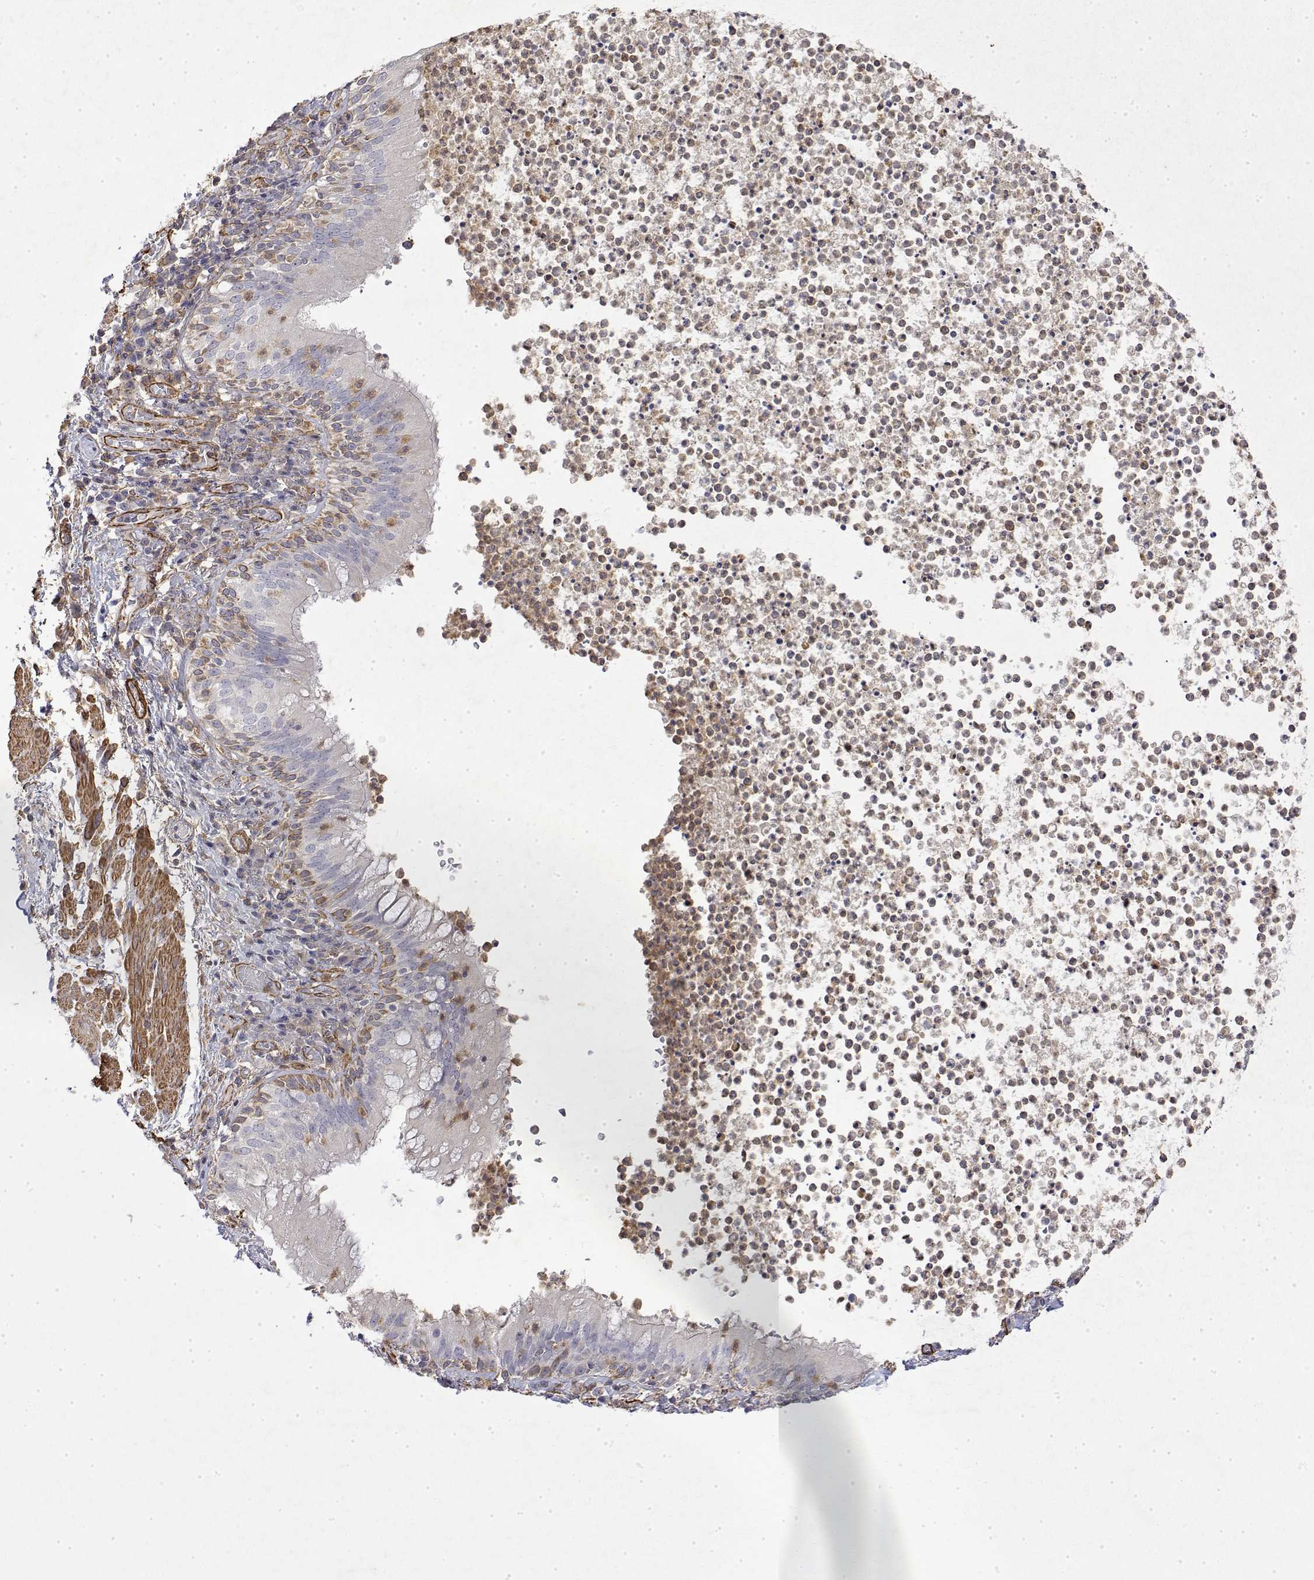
{"staining": {"intensity": "moderate", "quantity": "<25%", "location": "cytoplasmic/membranous"}, "tissue": "bronchus", "cell_type": "Respiratory epithelial cells", "image_type": "normal", "snomed": [{"axis": "morphology", "description": "Normal tissue, NOS"}, {"axis": "topography", "description": "Lymph node"}, {"axis": "topography", "description": "Bronchus"}], "caption": "Bronchus stained with a protein marker demonstrates moderate staining in respiratory epithelial cells.", "gene": "SOWAHD", "patient": {"sex": "male", "age": 56}}